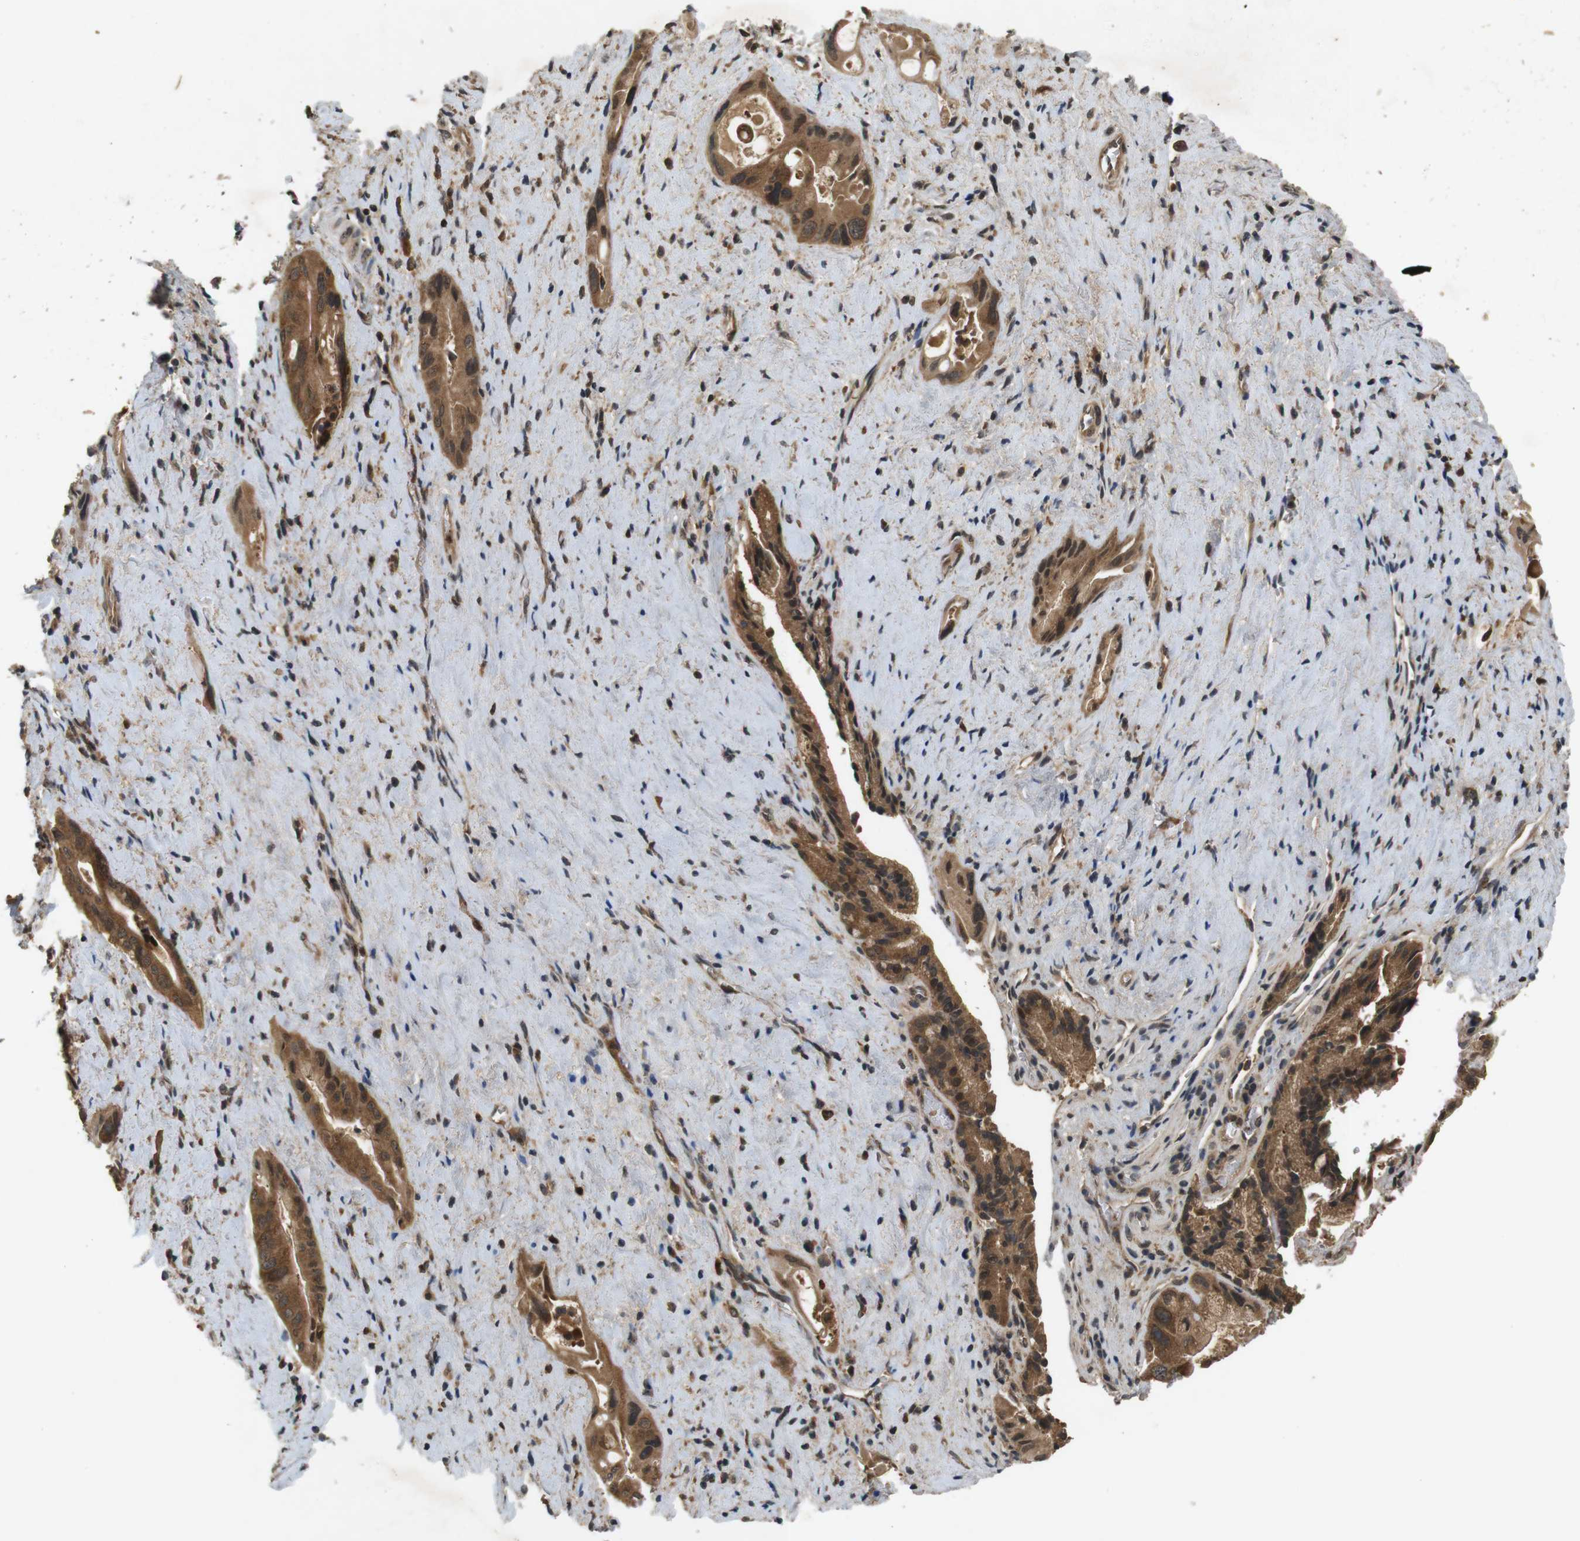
{"staining": {"intensity": "moderate", "quantity": ">75%", "location": "cytoplasmic/membranous"}, "tissue": "pancreatic cancer", "cell_type": "Tumor cells", "image_type": "cancer", "snomed": [{"axis": "morphology", "description": "Adenocarcinoma, NOS"}, {"axis": "topography", "description": "Pancreas"}], "caption": "Protein expression analysis of pancreatic cancer shows moderate cytoplasmic/membranous positivity in about >75% of tumor cells. The staining is performed using DAB brown chromogen to label protein expression. The nuclei are counter-stained blue using hematoxylin.", "gene": "NFKBIE", "patient": {"sex": "male", "age": 77}}